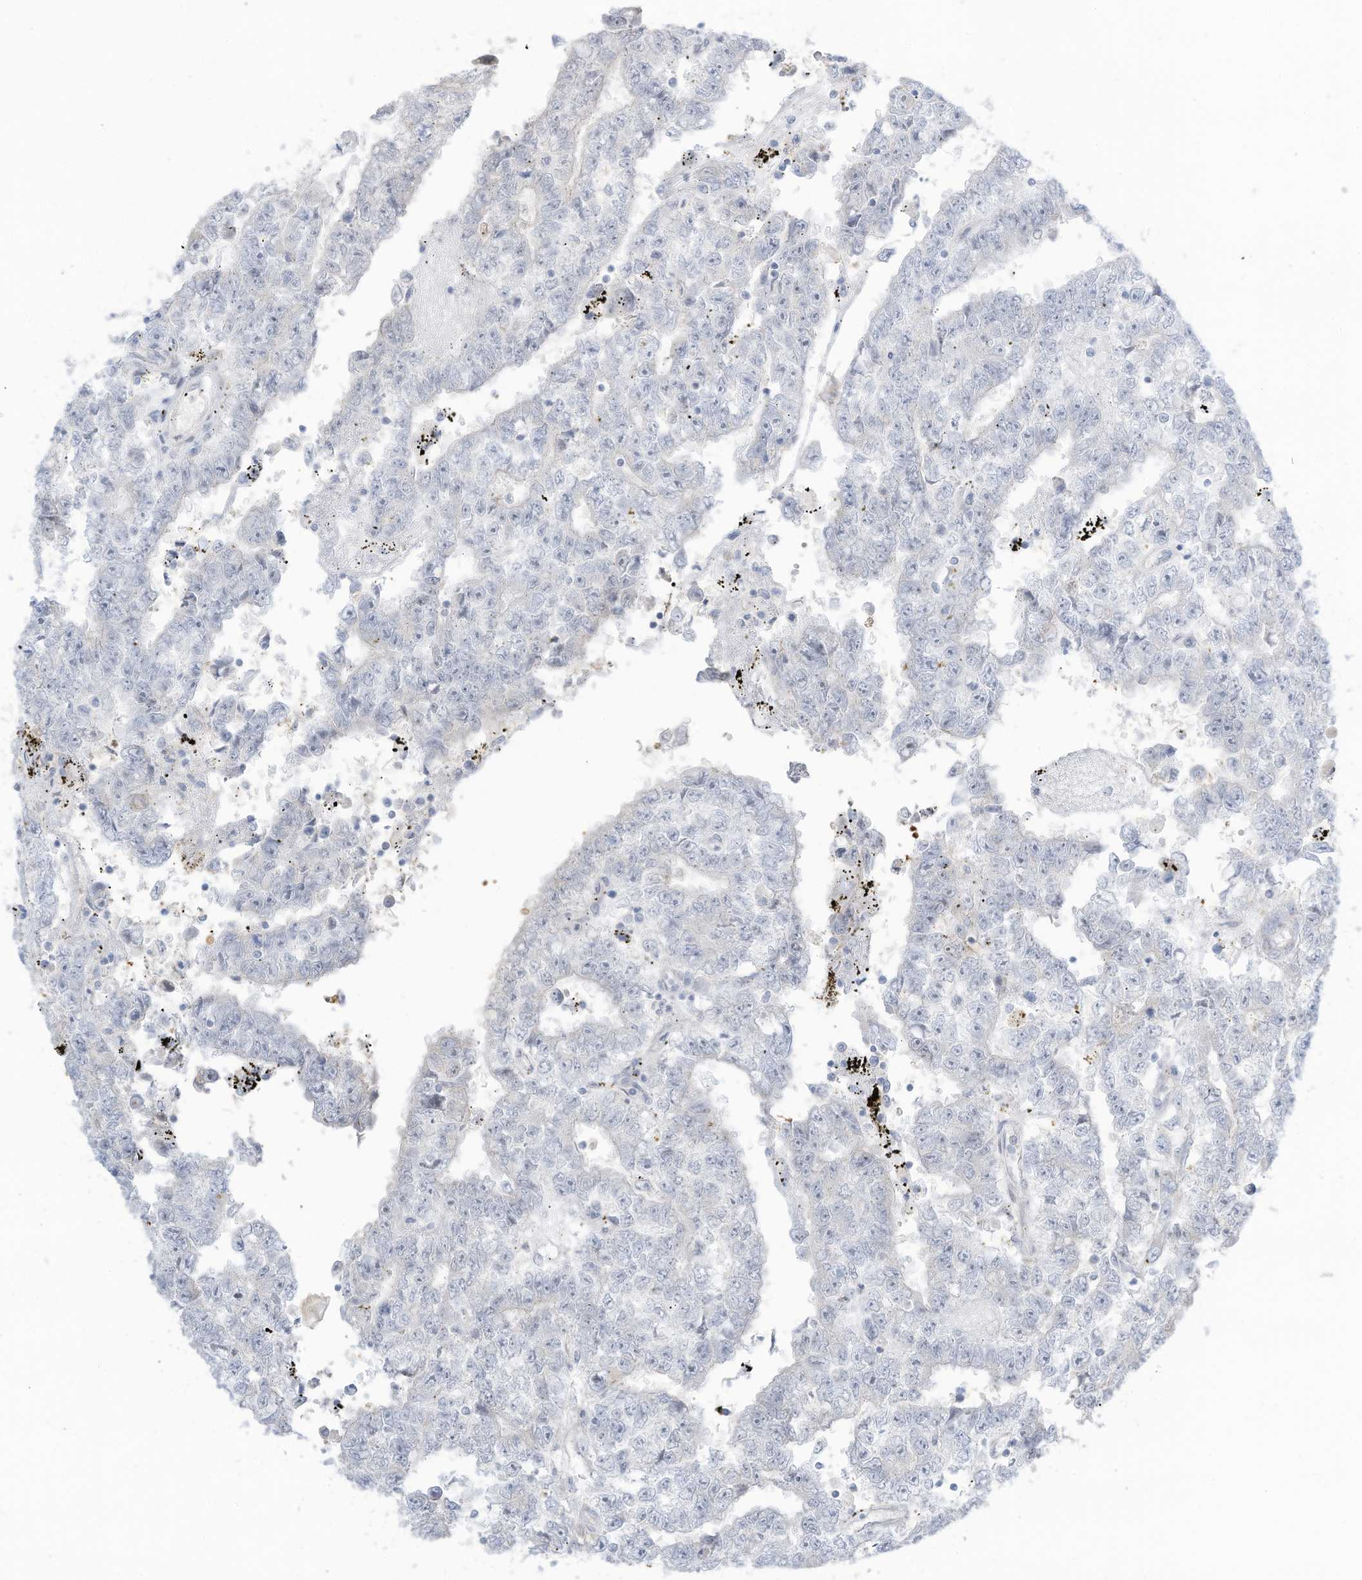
{"staining": {"intensity": "negative", "quantity": "none", "location": "none"}, "tissue": "testis cancer", "cell_type": "Tumor cells", "image_type": "cancer", "snomed": [{"axis": "morphology", "description": "Carcinoma, Embryonal, NOS"}, {"axis": "topography", "description": "Testis"}], "caption": "The histopathology image displays no significant positivity in tumor cells of testis embryonal carcinoma.", "gene": "ASPRV1", "patient": {"sex": "male", "age": 25}}